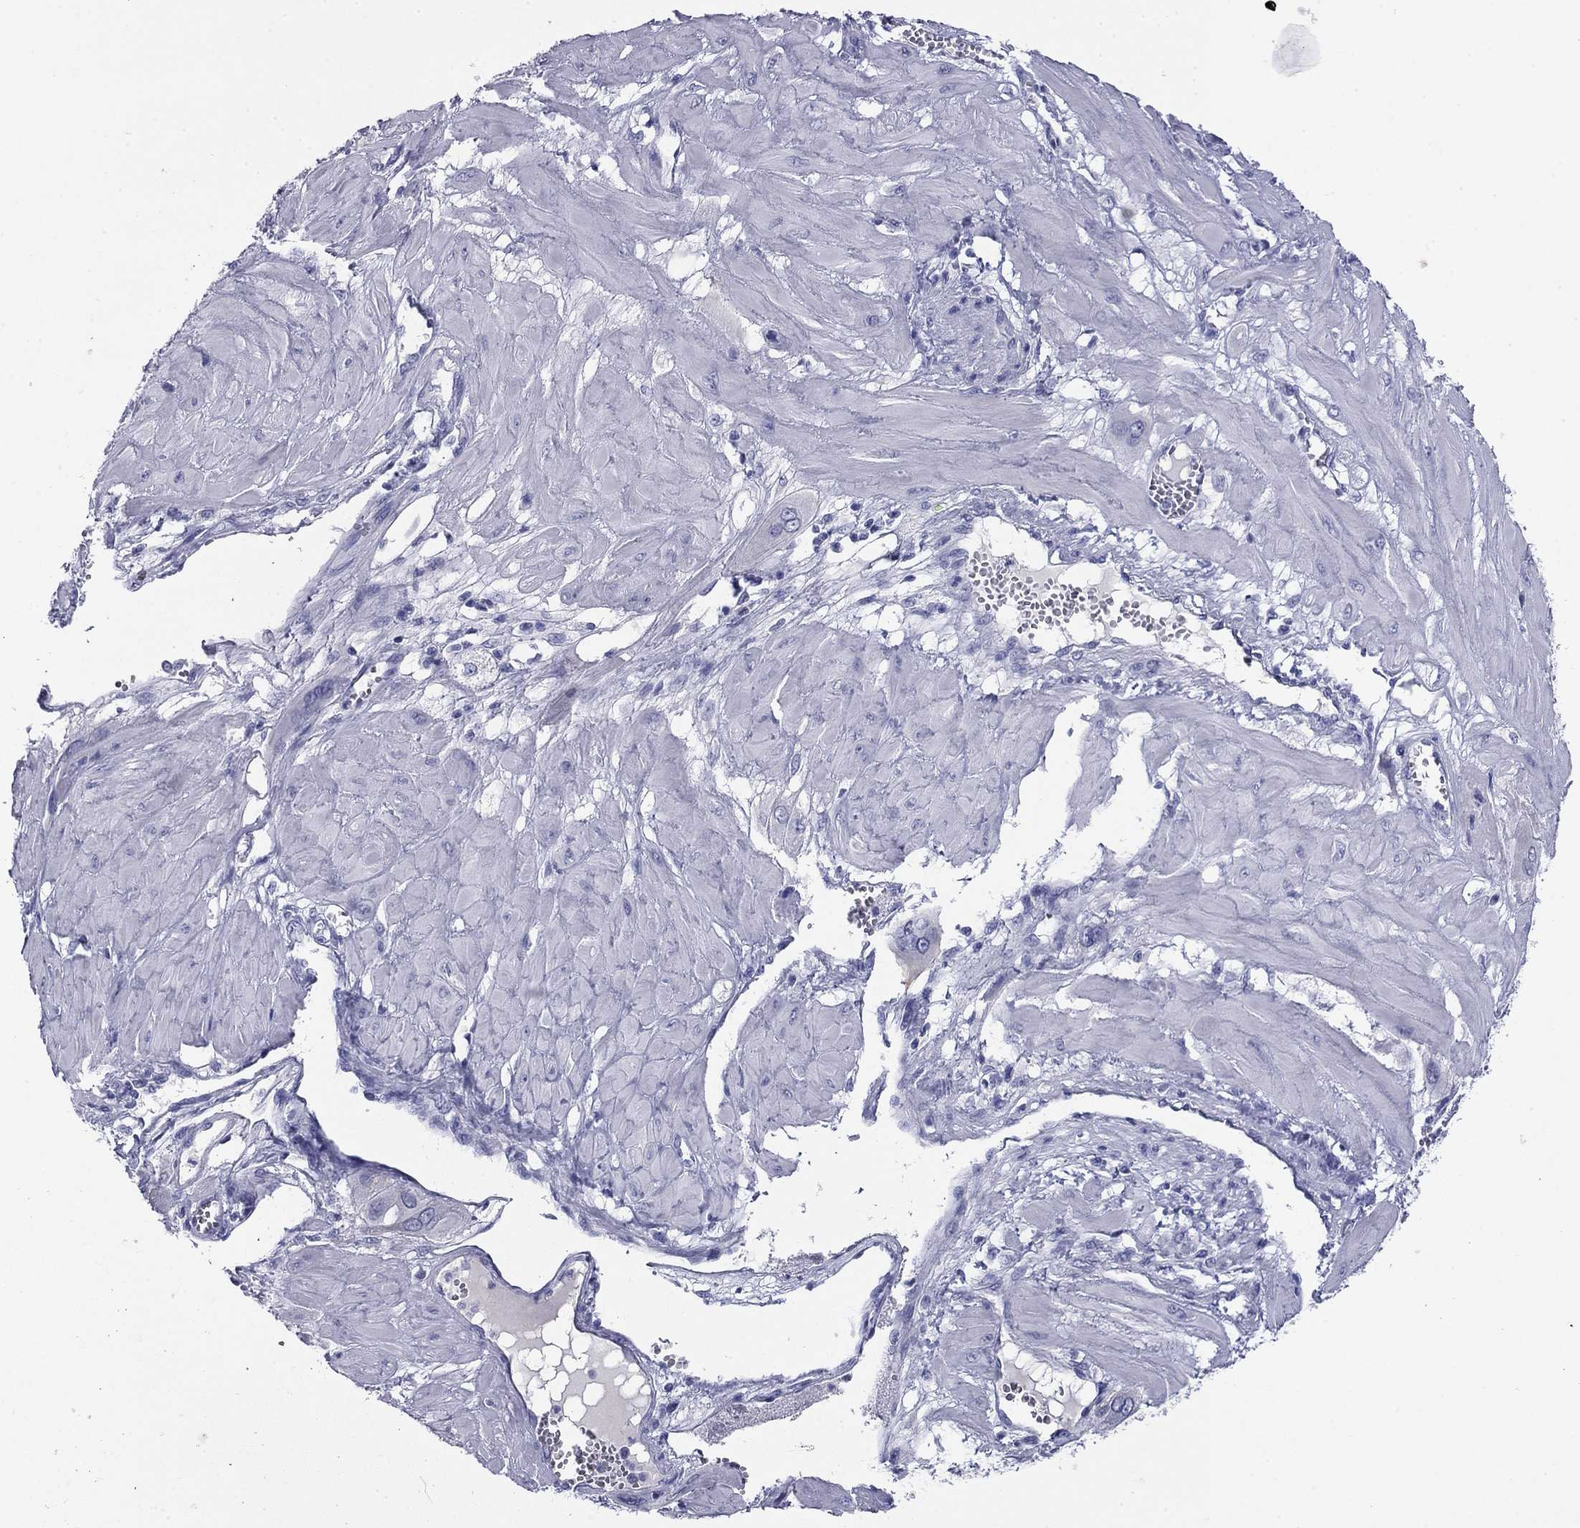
{"staining": {"intensity": "negative", "quantity": "none", "location": "none"}, "tissue": "cervical cancer", "cell_type": "Tumor cells", "image_type": "cancer", "snomed": [{"axis": "morphology", "description": "Squamous cell carcinoma, NOS"}, {"axis": "topography", "description": "Cervix"}], "caption": "This is an immunohistochemistry (IHC) micrograph of squamous cell carcinoma (cervical). There is no staining in tumor cells.", "gene": "ABCC2", "patient": {"sex": "female", "age": 34}}